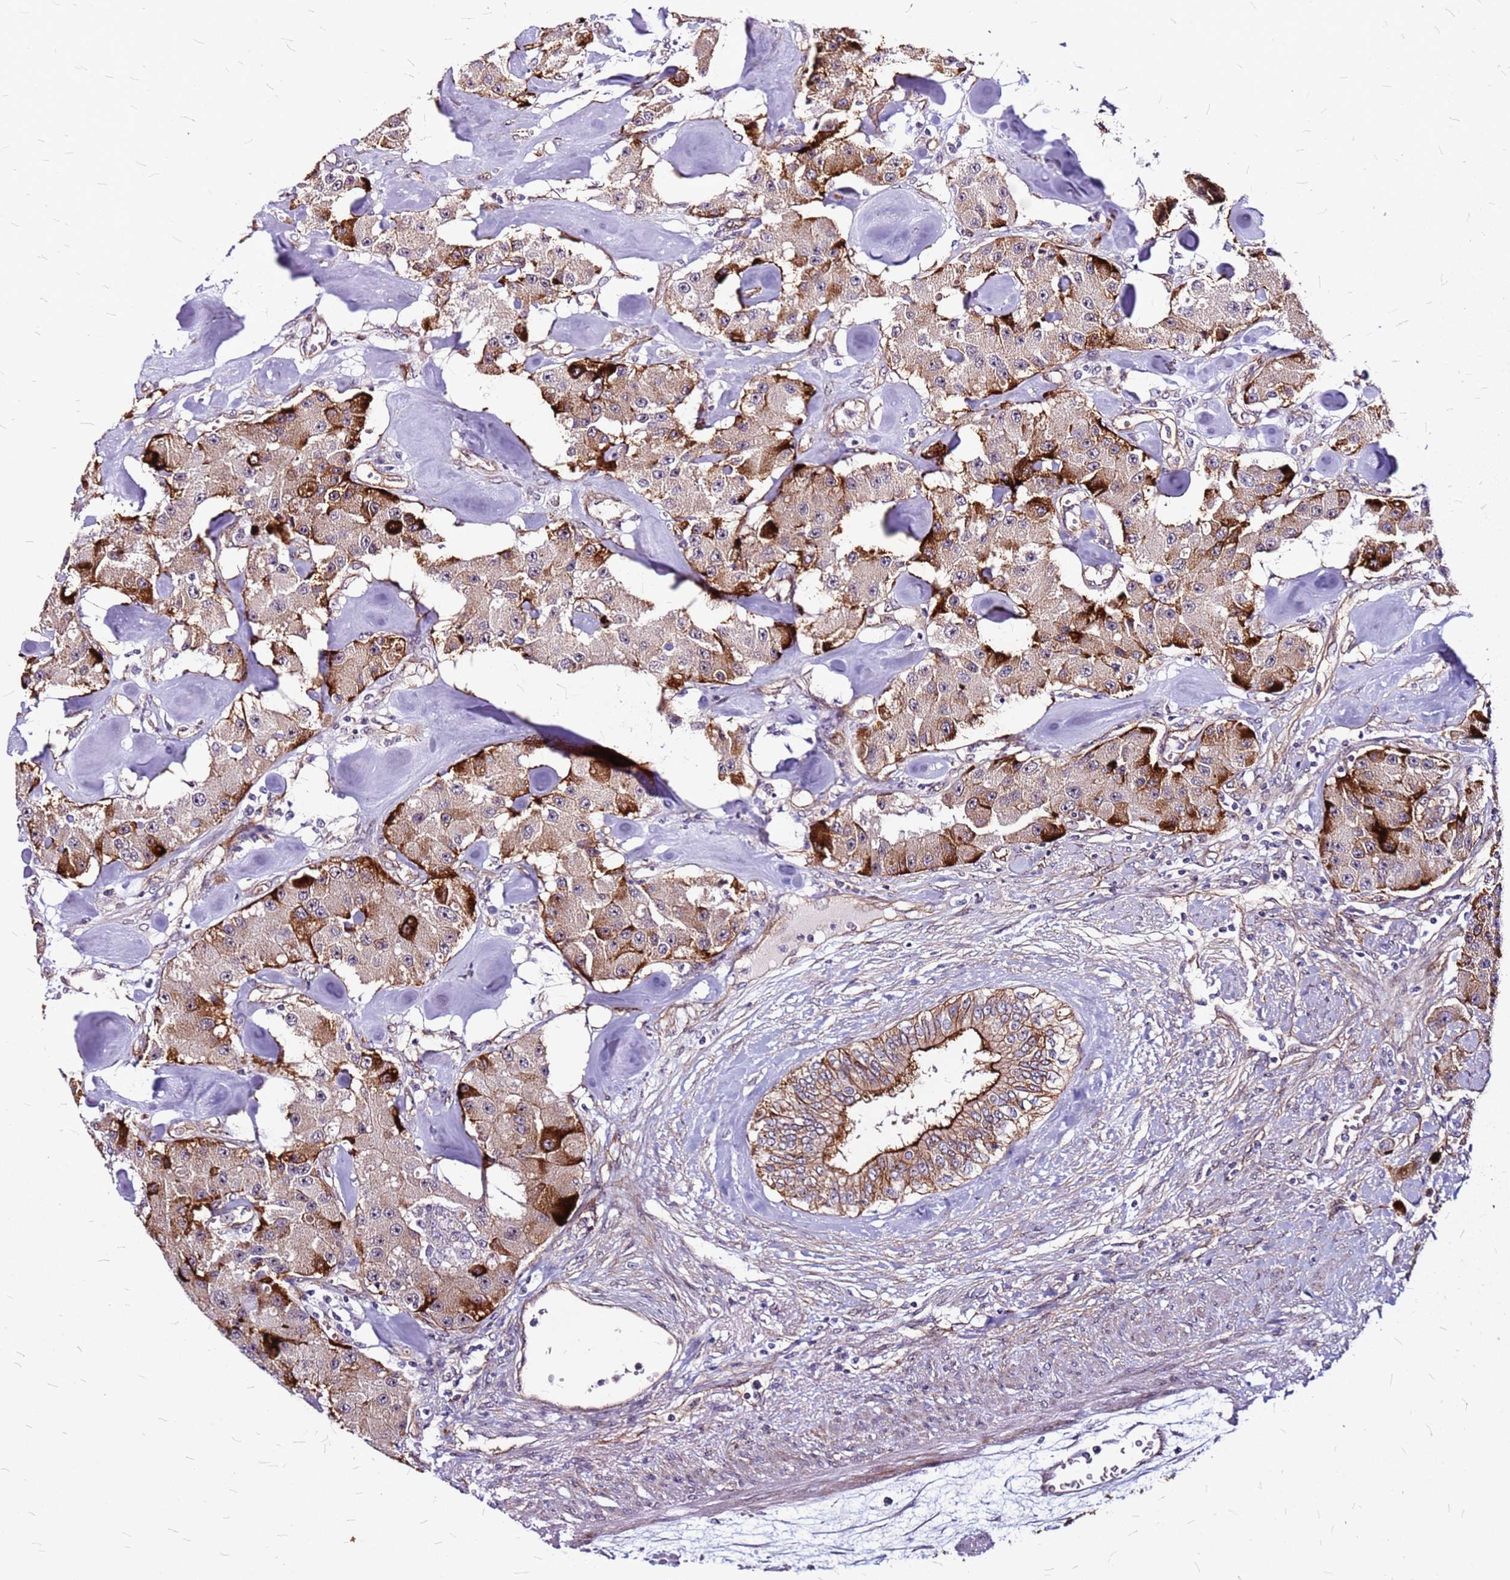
{"staining": {"intensity": "strong", "quantity": "25%-75%", "location": "cytoplasmic/membranous"}, "tissue": "carcinoid", "cell_type": "Tumor cells", "image_type": "cancer", "snomed": [{"axis": "morphology", "description": "Carcinoid, malignant, NOS"}, {"axis": "topography", "description": "Pancreas"}], "caption": "Immunohistochemical staining of human carcinoid (malignant) displays high levels of strong cytoplasmic/membranous protein positivity in approximately 25%-75% of tumor cells. (DAB (3,3'-diaminobenzidine) IHC with brightfield microscopy, high magnification).", "gene": "TOPAZ1", "patient": {"sex": "male", "age": 41}}